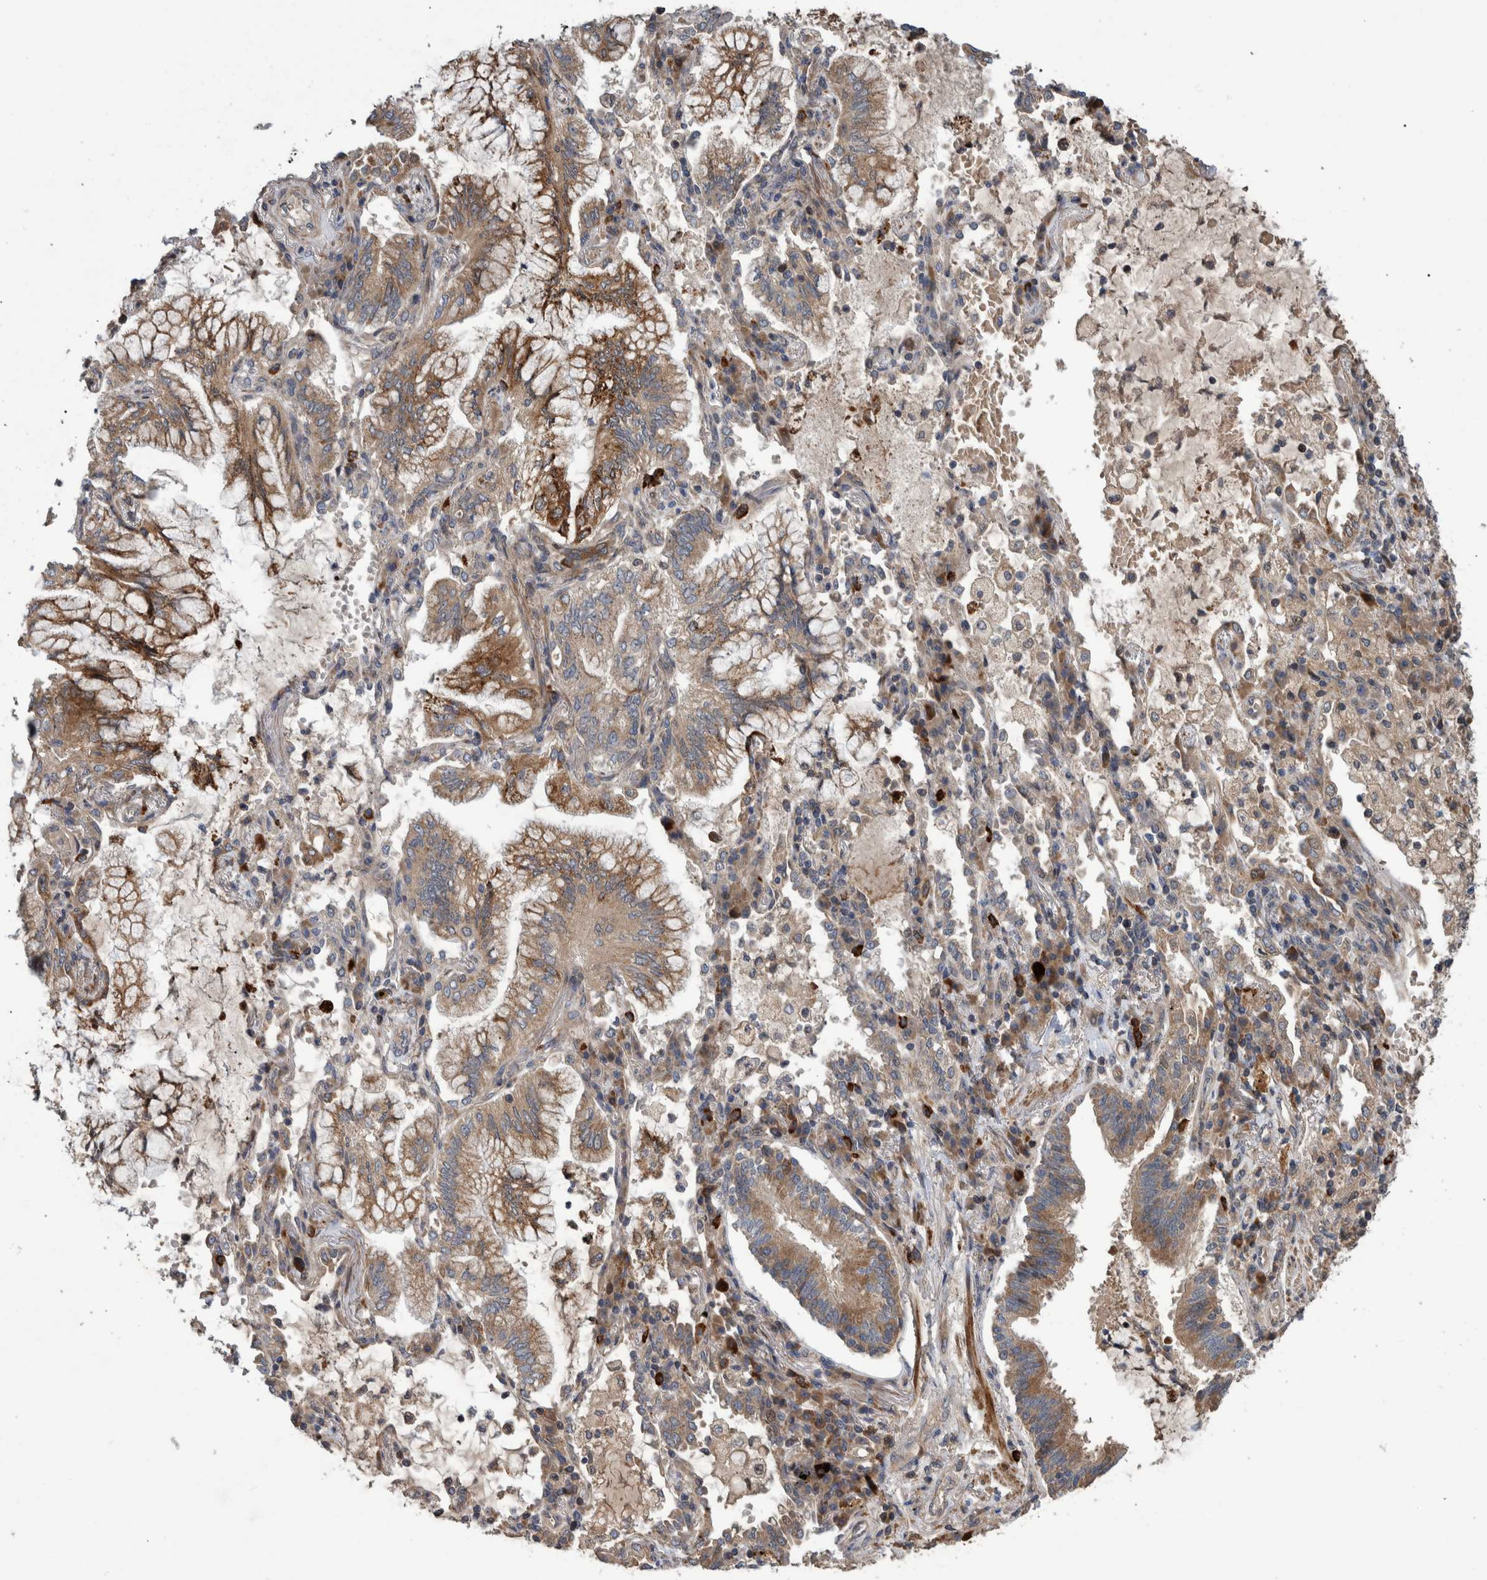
{"staining": {"intensity": "weak", "quantity": ">75%", "location": "cytoplasmic/membranous"}, "tissue": "lung cancer", "cell_type": "Tumor cells", "image_type": "cancer", "snomed": [{"axis": "morphology", "description": "Adenocarcinoma, NOS"}, {"axis": "topography", "description": "Lung"}], "caption": "This is an image of immunohistochemistry staining of lung adenocarcinoma, which shows weak expression in the cytoplasmic/membranous of tumor cells.", "gene": "B3GNTL1", "patient": {"sex": "female", "age": 70}}